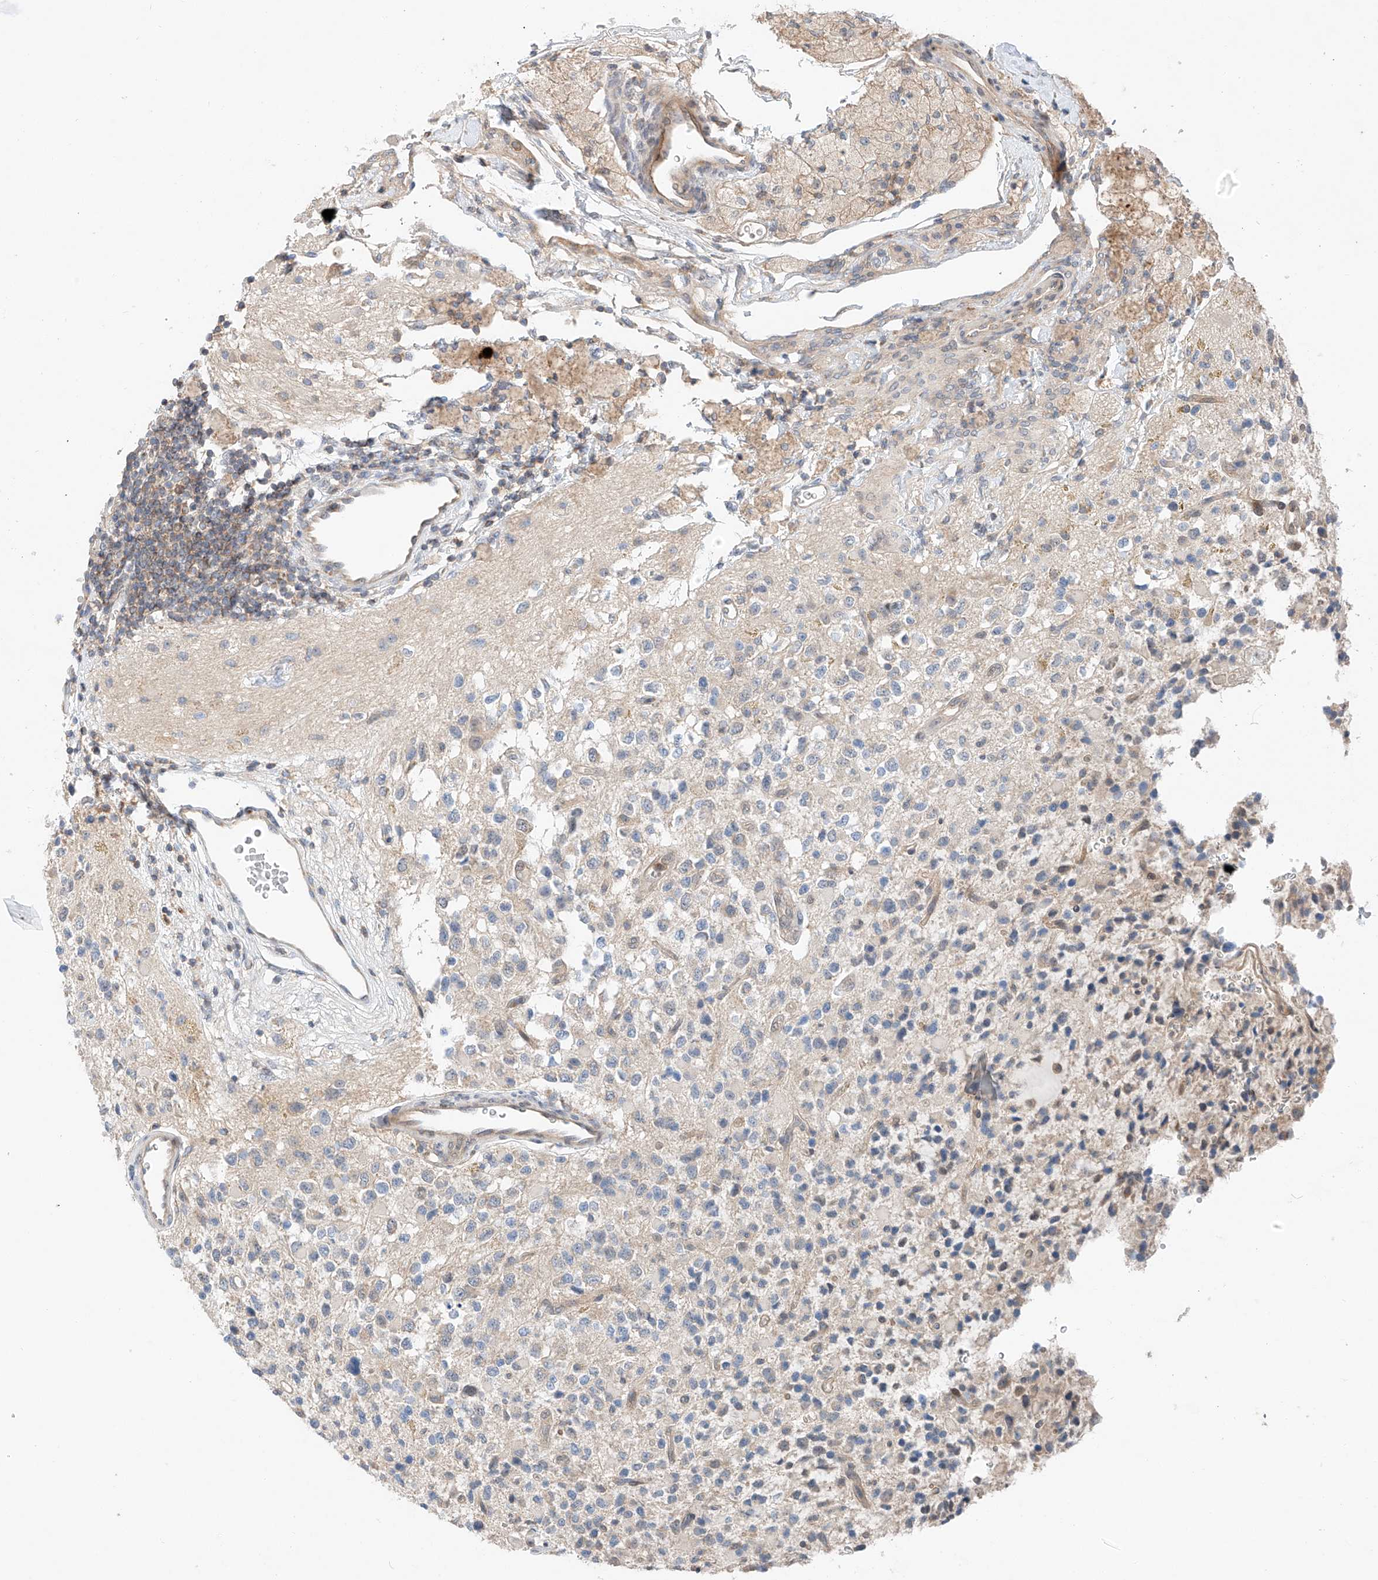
{"staining": {"intensity": "negative", "quantity": "none", "location": "none"}, "tissue": "glioma", "cell_type": "Tumor cells", "image_type": "cancer", "snomed": [{"axis": "morphology", "description": "Glioma, malignant, High grade"}, {"axis": "topography", "description": "Brain"}], "caption": "The photomicrograph reveals no staining of tumor cells in high-grade glioma (malignant).", "gene": "RUSC1", "patient": {"sex": "male", "age": 34}}